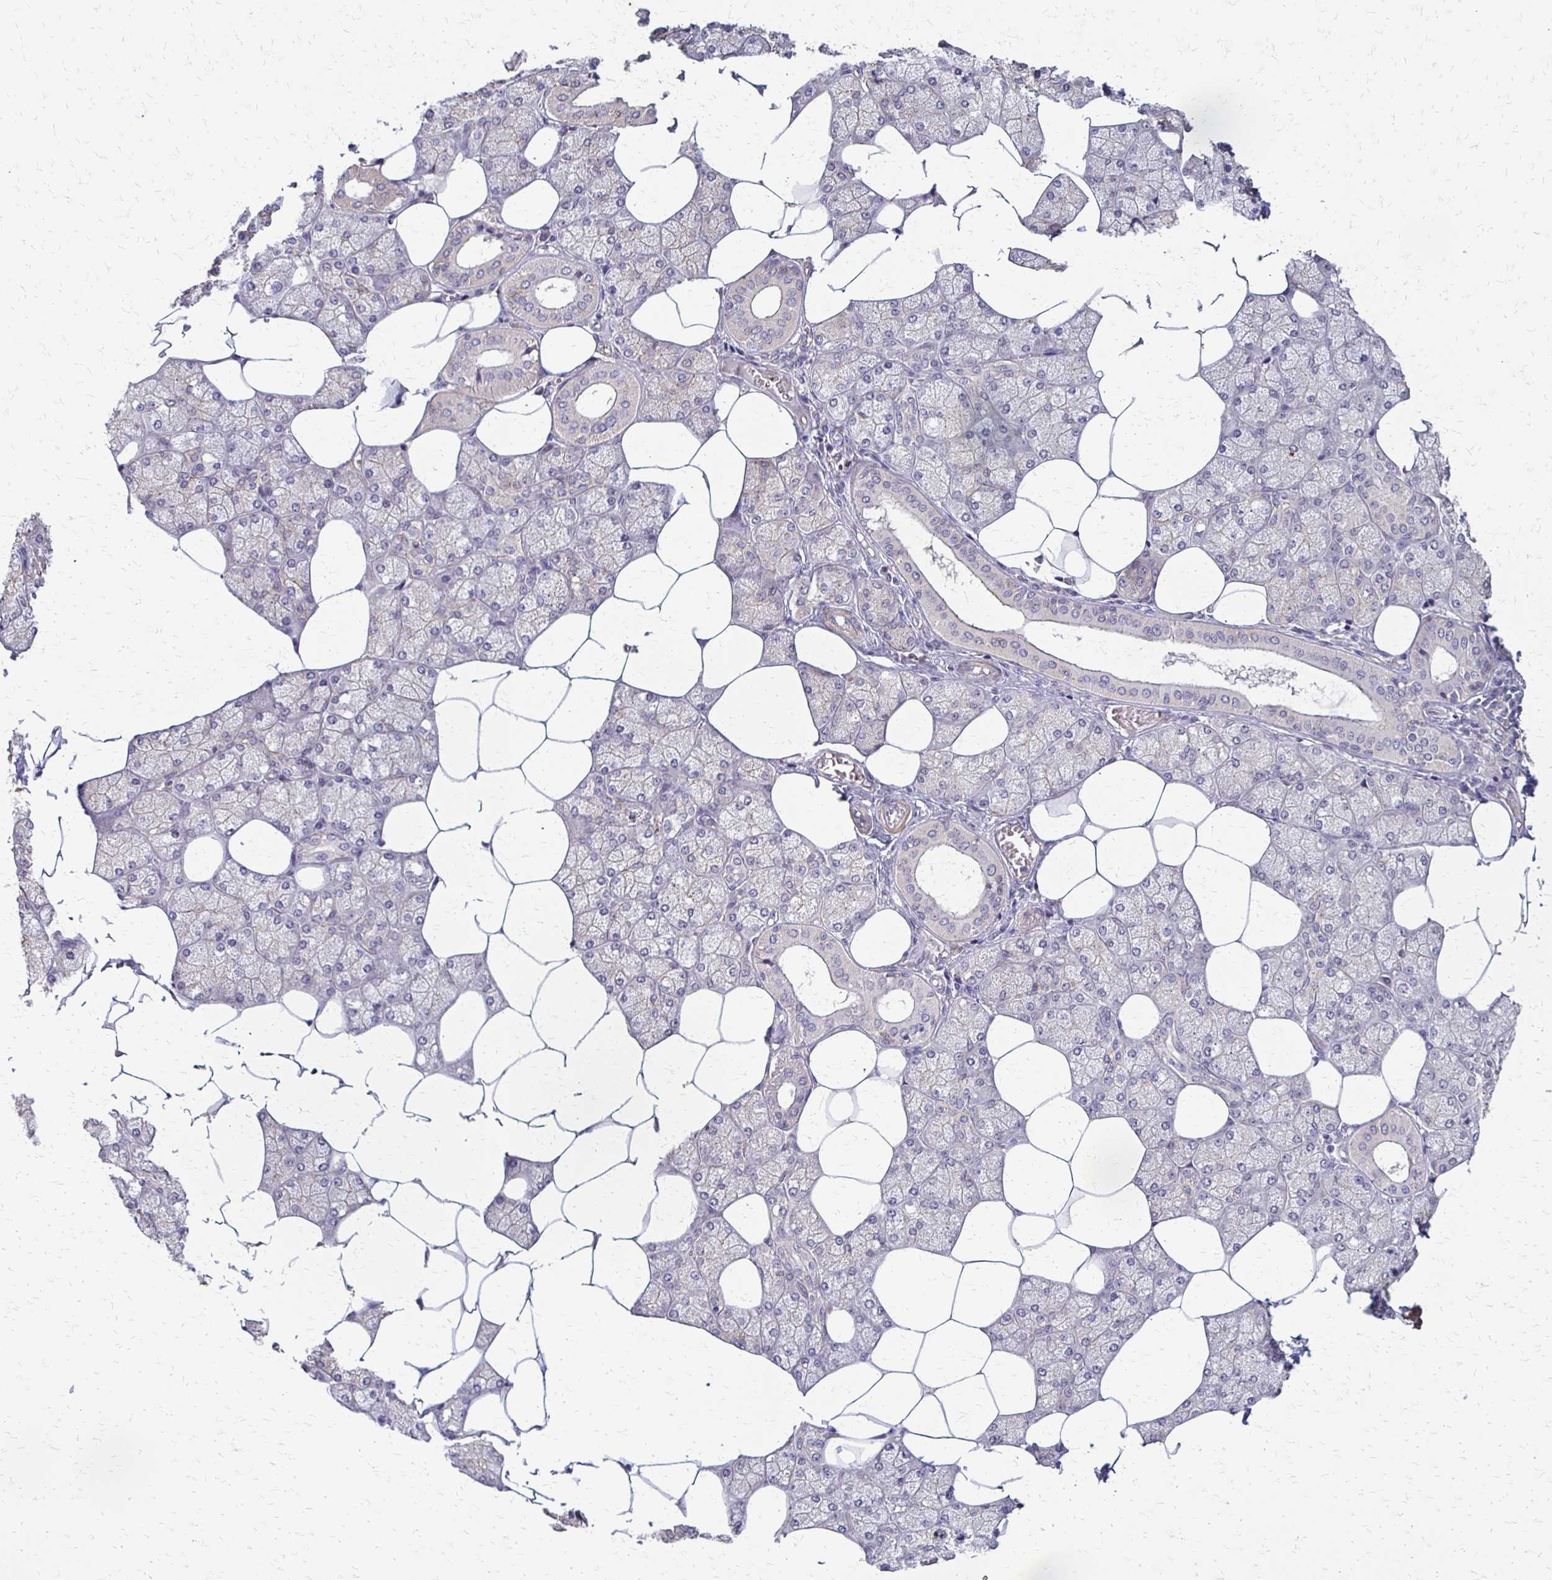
{"staining": {"intensity": "weak", "quantity": "<25%", "location": "cytoplasmic/membranous,nuclear"}, "tissue": "salivary gland", "cell_type": "Glandular cells", "image_type": "normal", "snomed": [{"axis": "morphology", "description": "Normal tissue, NOS"}, {"axis": "topography", "description": "Salivary gland"}], "caption": "DAB (3,3'-diaminobenzidine) immunohistochemical staining of normal human salivary gland demonstrates no significant positivity in glandular cells. The staining is performed using DAB brown chromogen with nuclei counter-stained in using hematoxylin.", "gene": "SLC9A9", "patient": {"sex": "female", "age": 43}}